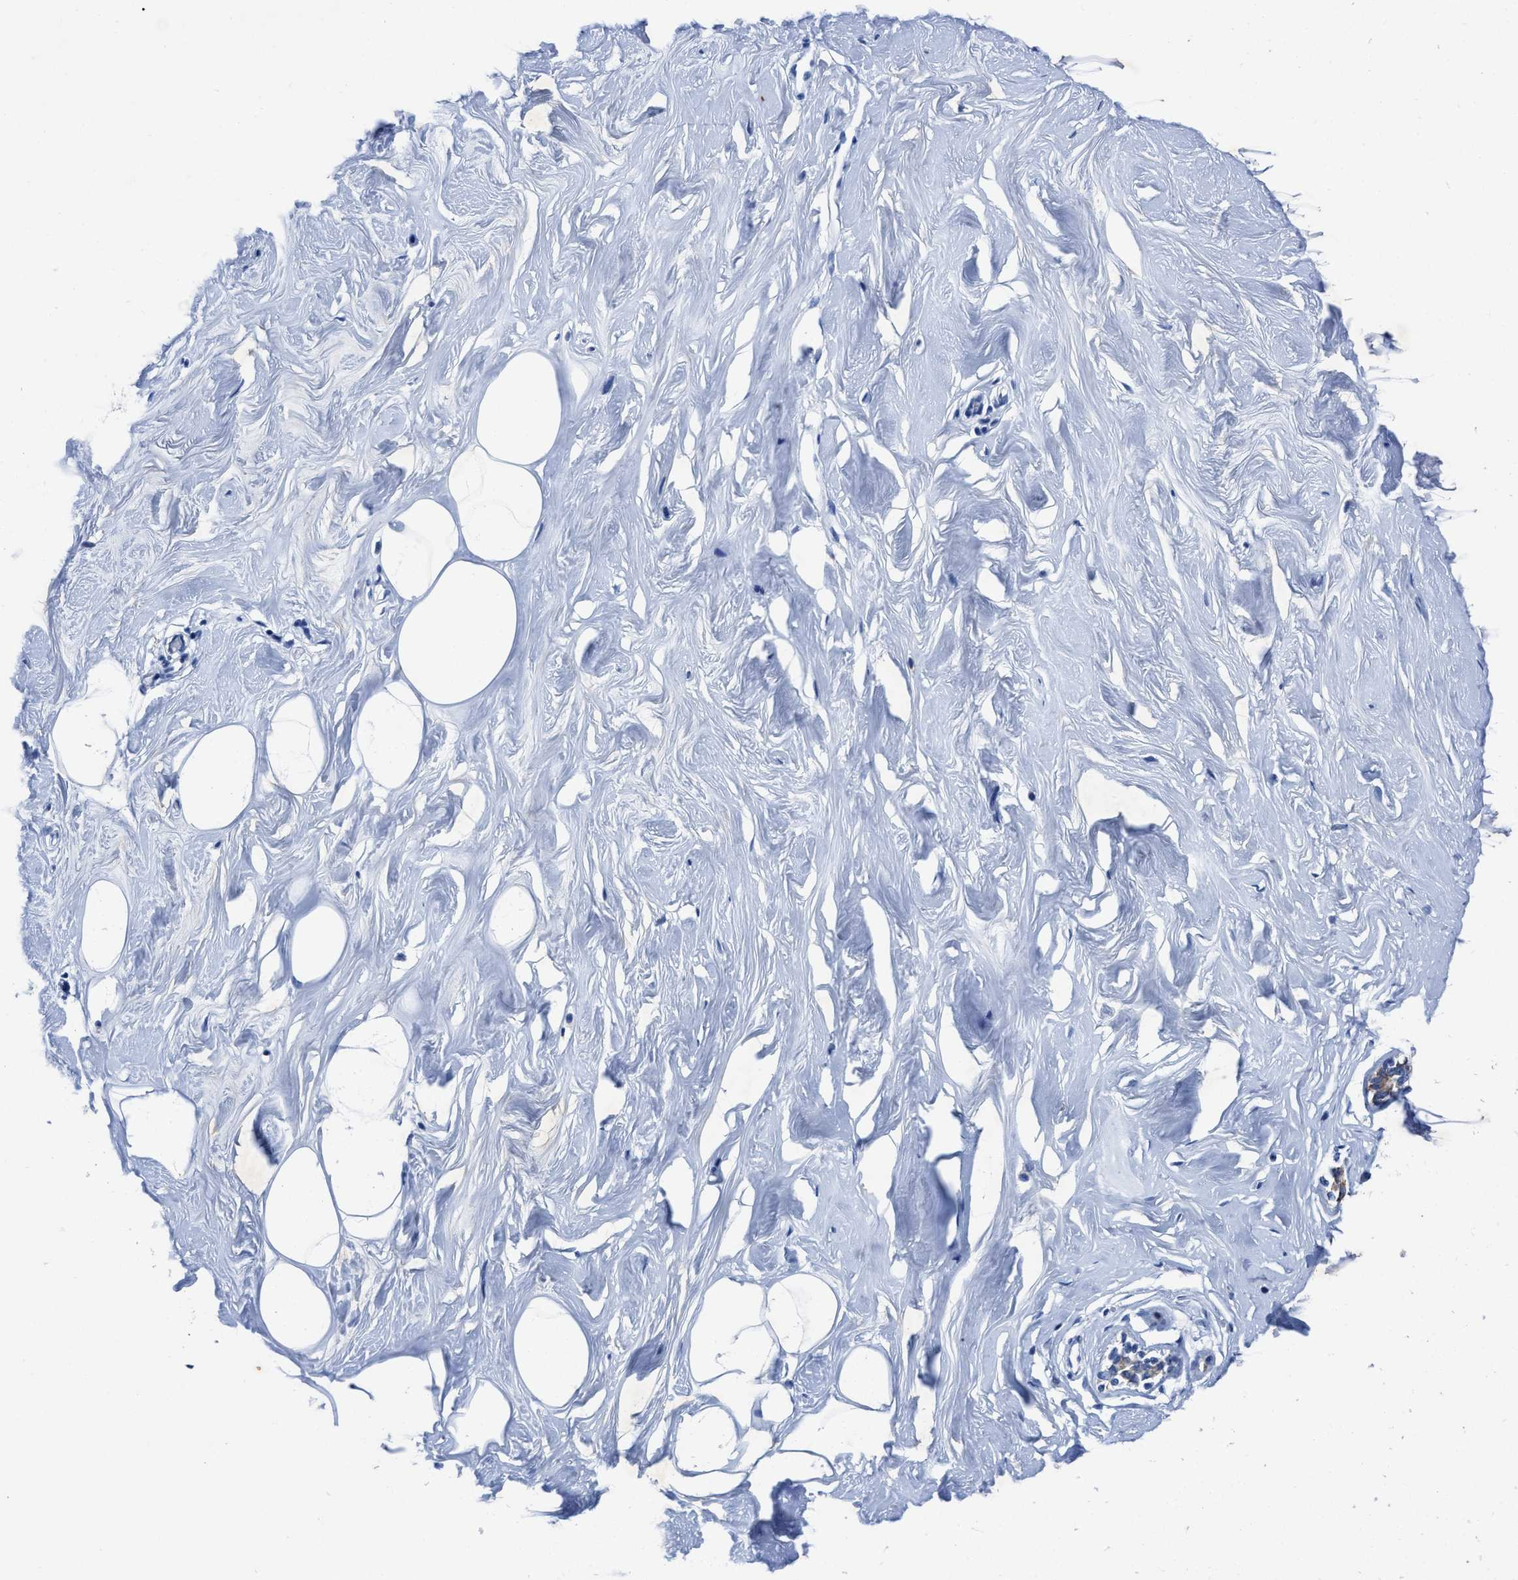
{"staining": {"intensity": "negative", "quantity": "none", "location": "none"}, "tissue": "adipose tissue", "cell_type": "Adipocytes", "image_type": "normal", "snomed": [{"axis": "morphology", "description": "Normal tissue, NOS"}, {"axis": "morphology", "description": "Fibrosis, NOS"}, {"axis": "topography", "description": "Breast"}, {"axis": "topography", "description": "Adipose tissue"}], "caption": "This photomicrograph is of unremarkable adipose tissue stained with immunohistochemistry (IHC) to label a protein in brown with the nuclei are counter-stained blue. There is no expression in adipocytes.", "gene": "TBRG4", "patient": {"sex": "female", "age": 39}}